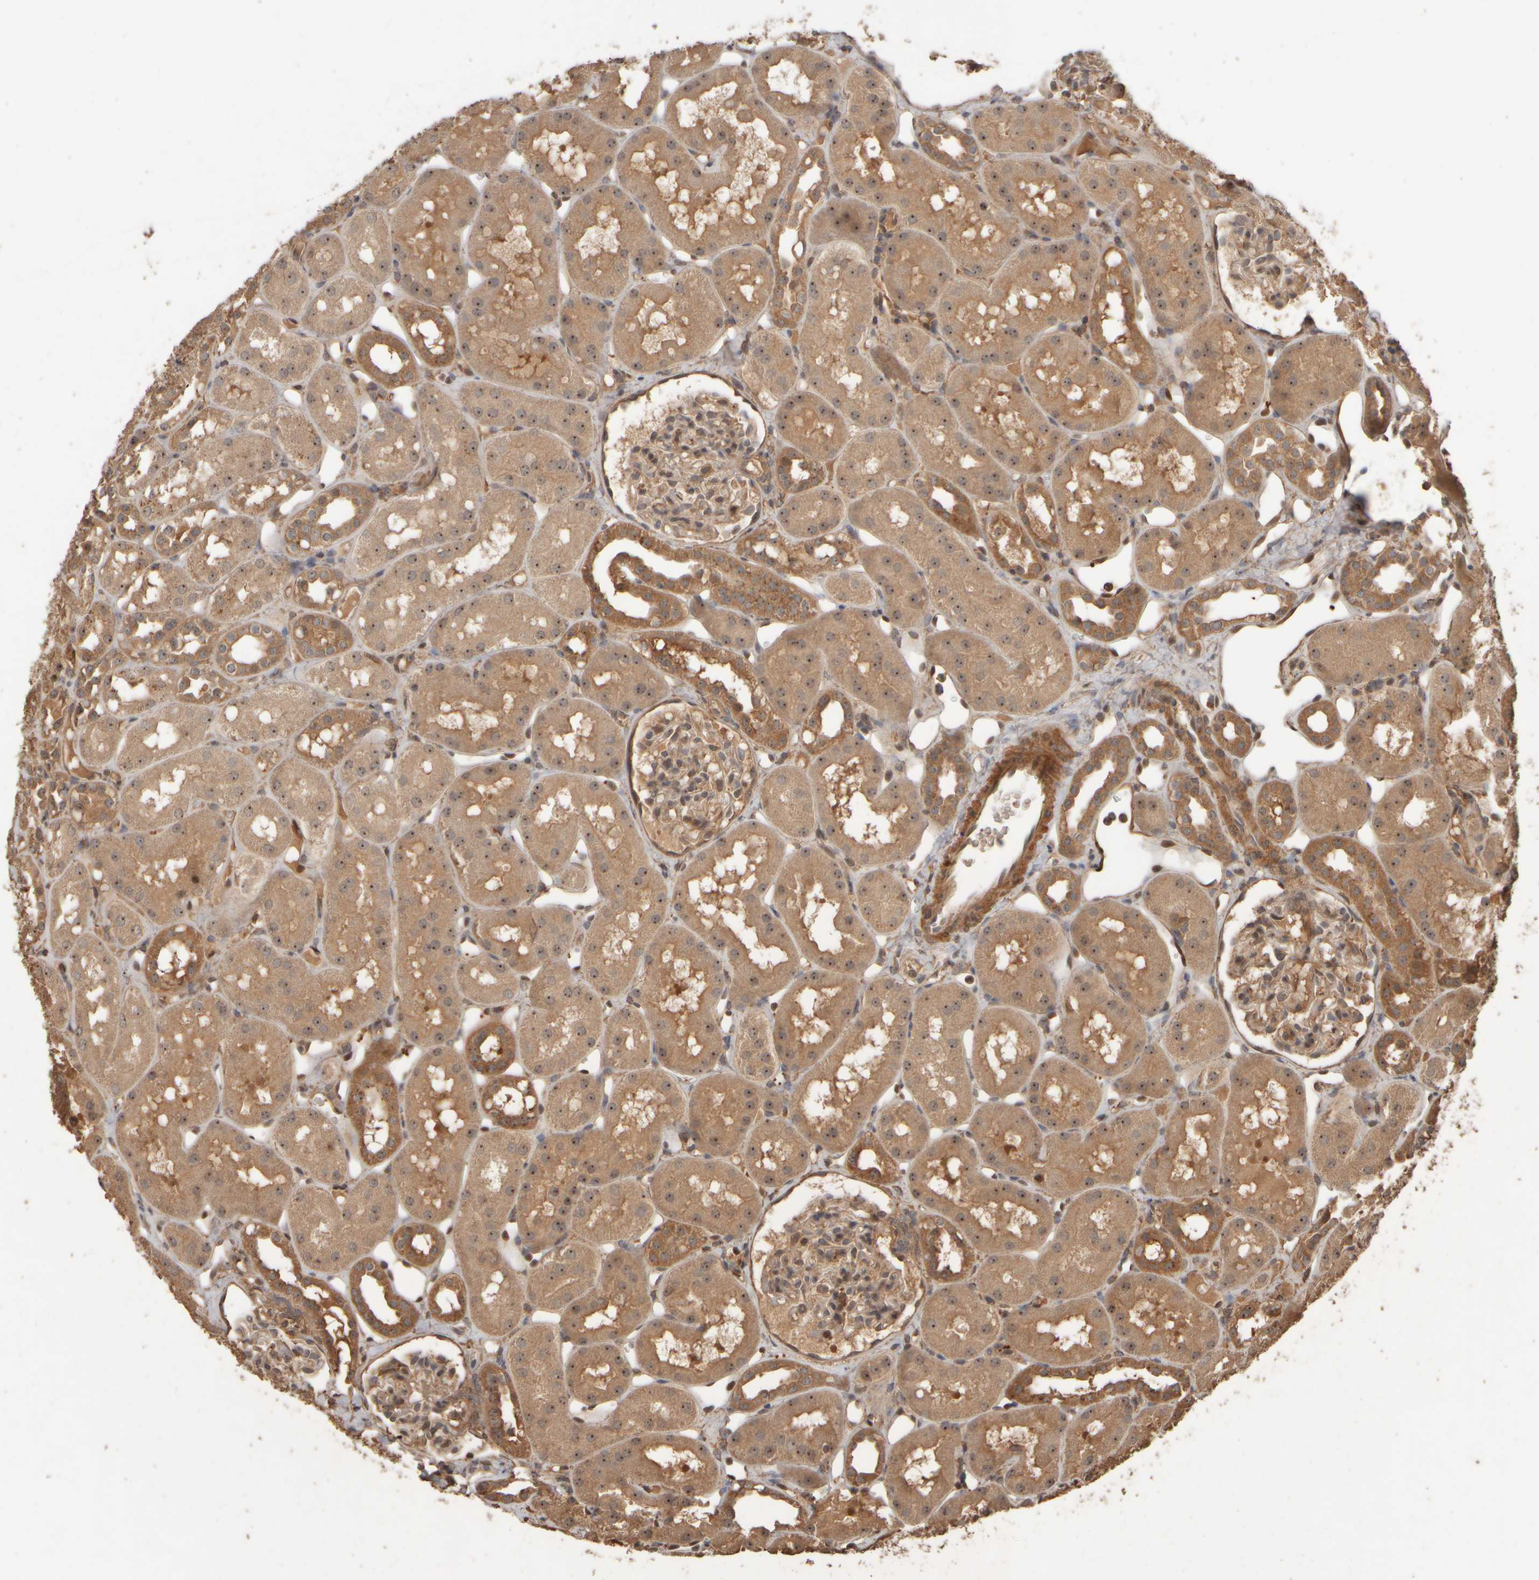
{"staining": {"intensity": "moderate", "quantity": ">75%", "location": "cytoplasmic/membranous,nuclear"}, "tissue": "kidney", "cell_type": "Cells in glomeruli", "image_type": "normal", "snomed": [{"axis": "morphology", "description": "Normal tissue, NOS"}, {"axis": "topography", "description": "Kidney"}], "caption": "Protein expression analysis of normal human kidney reveals moderate cytoplasmic/membranous,nuclear positivity in approximately >75% of cells in glomeruli. The staining is performed using DAB (3,3'-diaminobenzidine) brown chromogen to label protein expression. The nuclei are counter-stained blue using hematoxylin.", "gene": "SPHK1", "patient": {"sex": "male", "age": 16}}